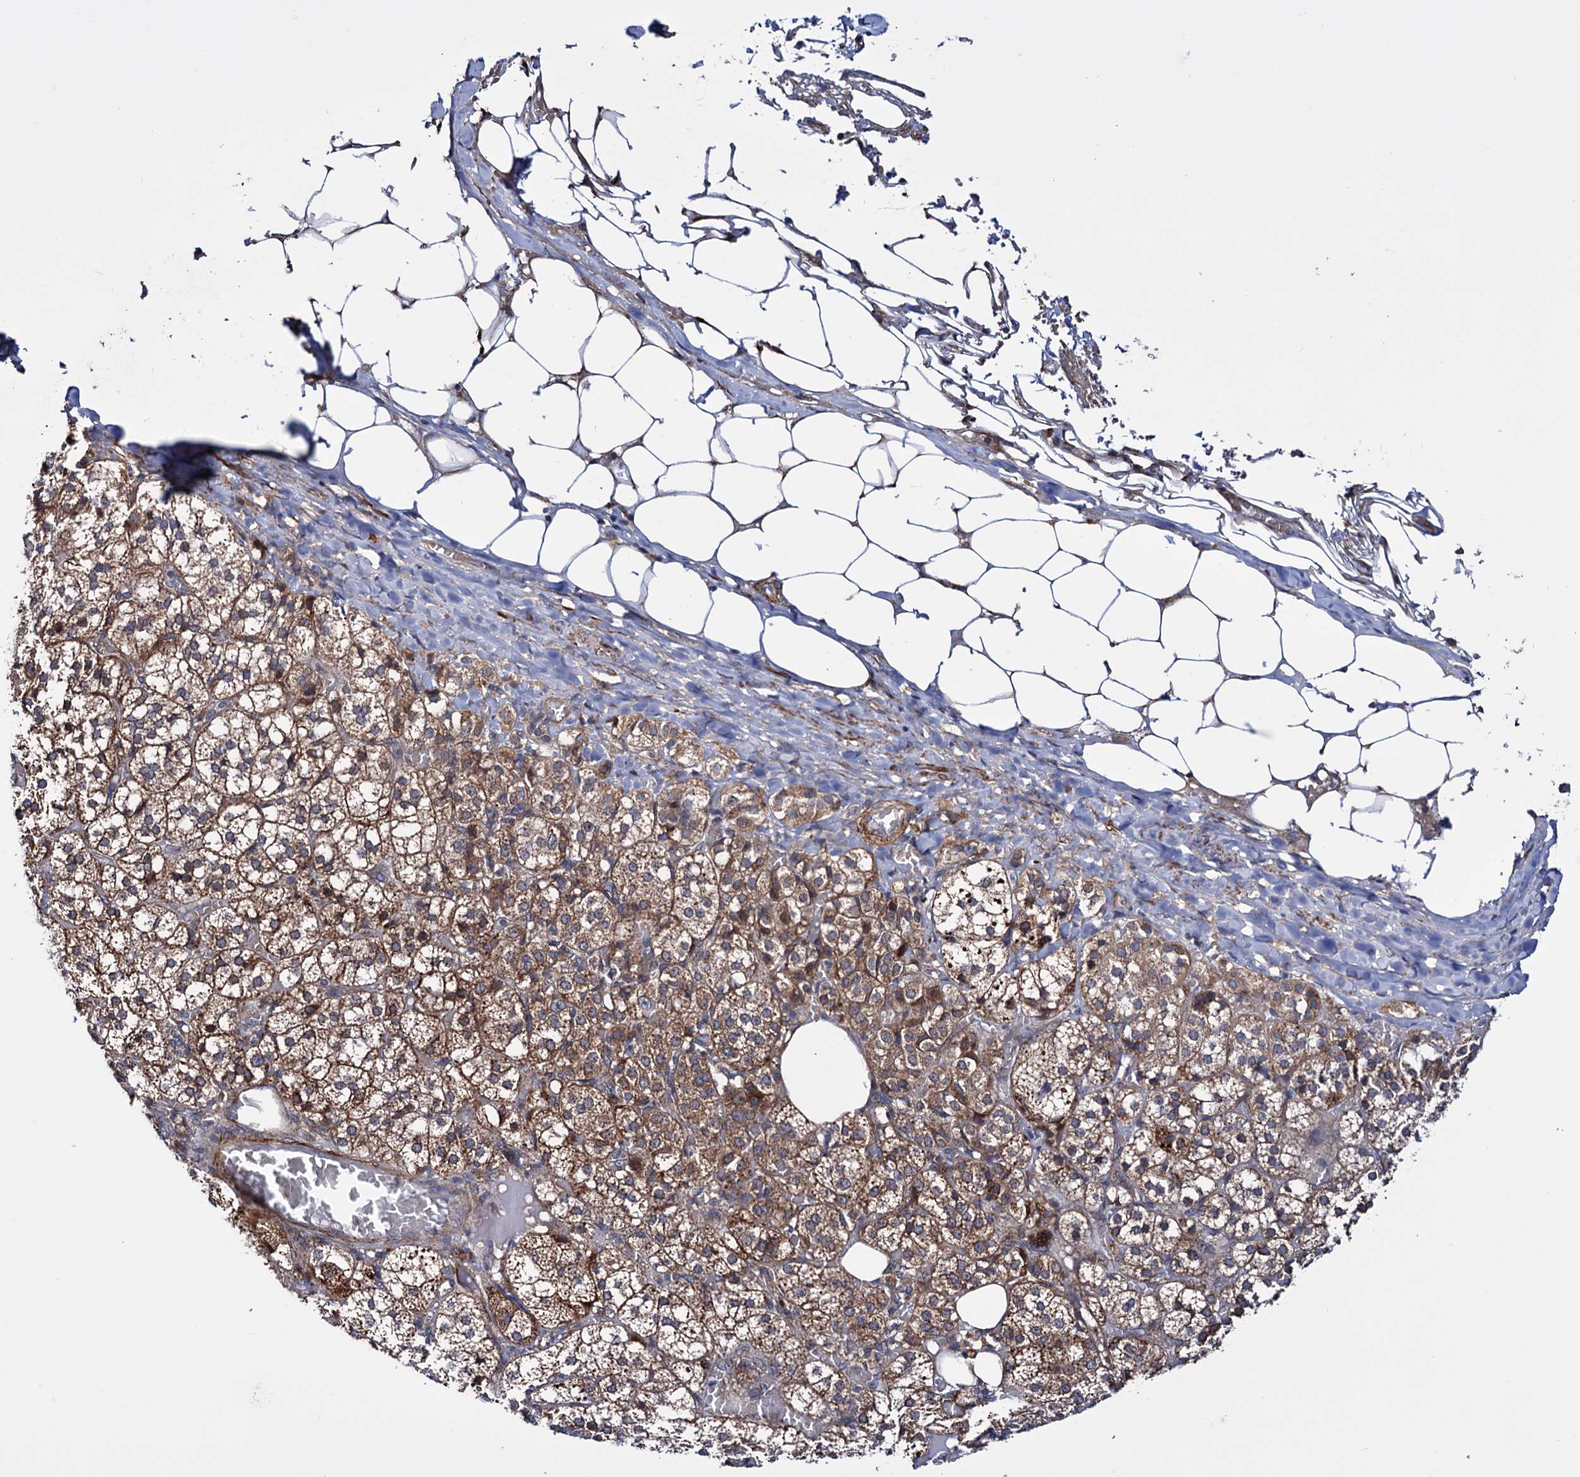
{"staining": {"intensity": "moderate", "quantity": "25%-75%", "location": "cytoplasmic/membranous"}, "tissue": "adrenal gland", "cell_type": "Glandular cells", "image_type": "normal", "snomed": [{"axis": "morphology", "description": "Normal tissue, NOS"}, {"axis": "topography", "description": "Adrenal gland"}], "caption": "The image displays immunohistochemical staining of unremarkable adrenal gland. There is moderate cytoplasmic/membranous expression is appreciated in approximately 25%-75% of glandular cells.", "gene": "FERMT2", "patient": {"sex": "female", "age": 61}}